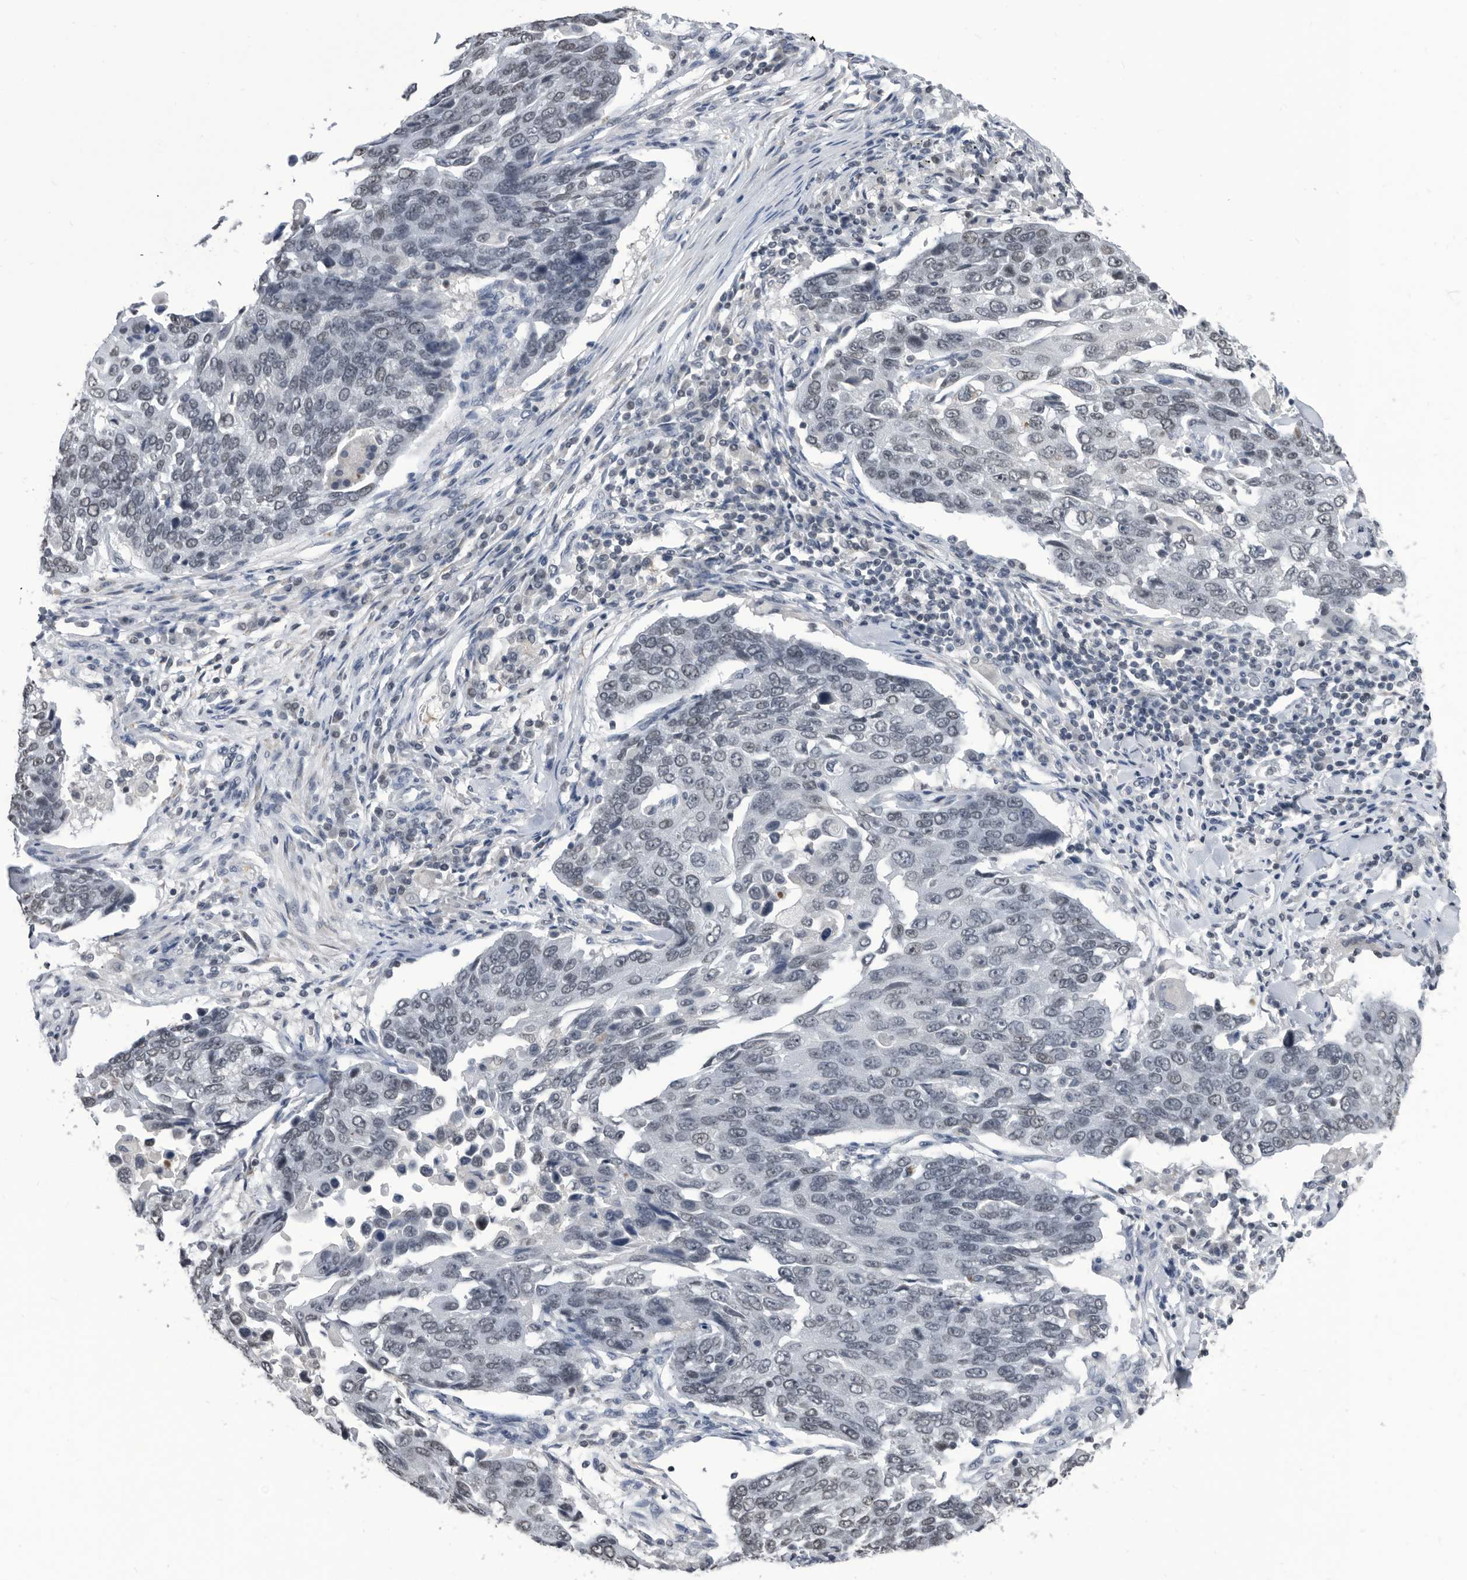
{"staining": {"intensity": "weak", "quantity": "<25%", "location": "nuclear"}, "tissue": "lung cancer", "cell_type": "Tumor cells", "image_type": "cancer", "snomed": [{"axis": "morphology", "description": "Squamous cell carcinoma, NOS"}, {"axis": "topography", "description": "Lung"}], "caption": "Immunohistochemistry micrograph of lung cancer stained for a protein (brown), which demonstrates no expression in tumor cells.", "gene": "TSTD1", "patient": {"sex": "male", "age": 66}}